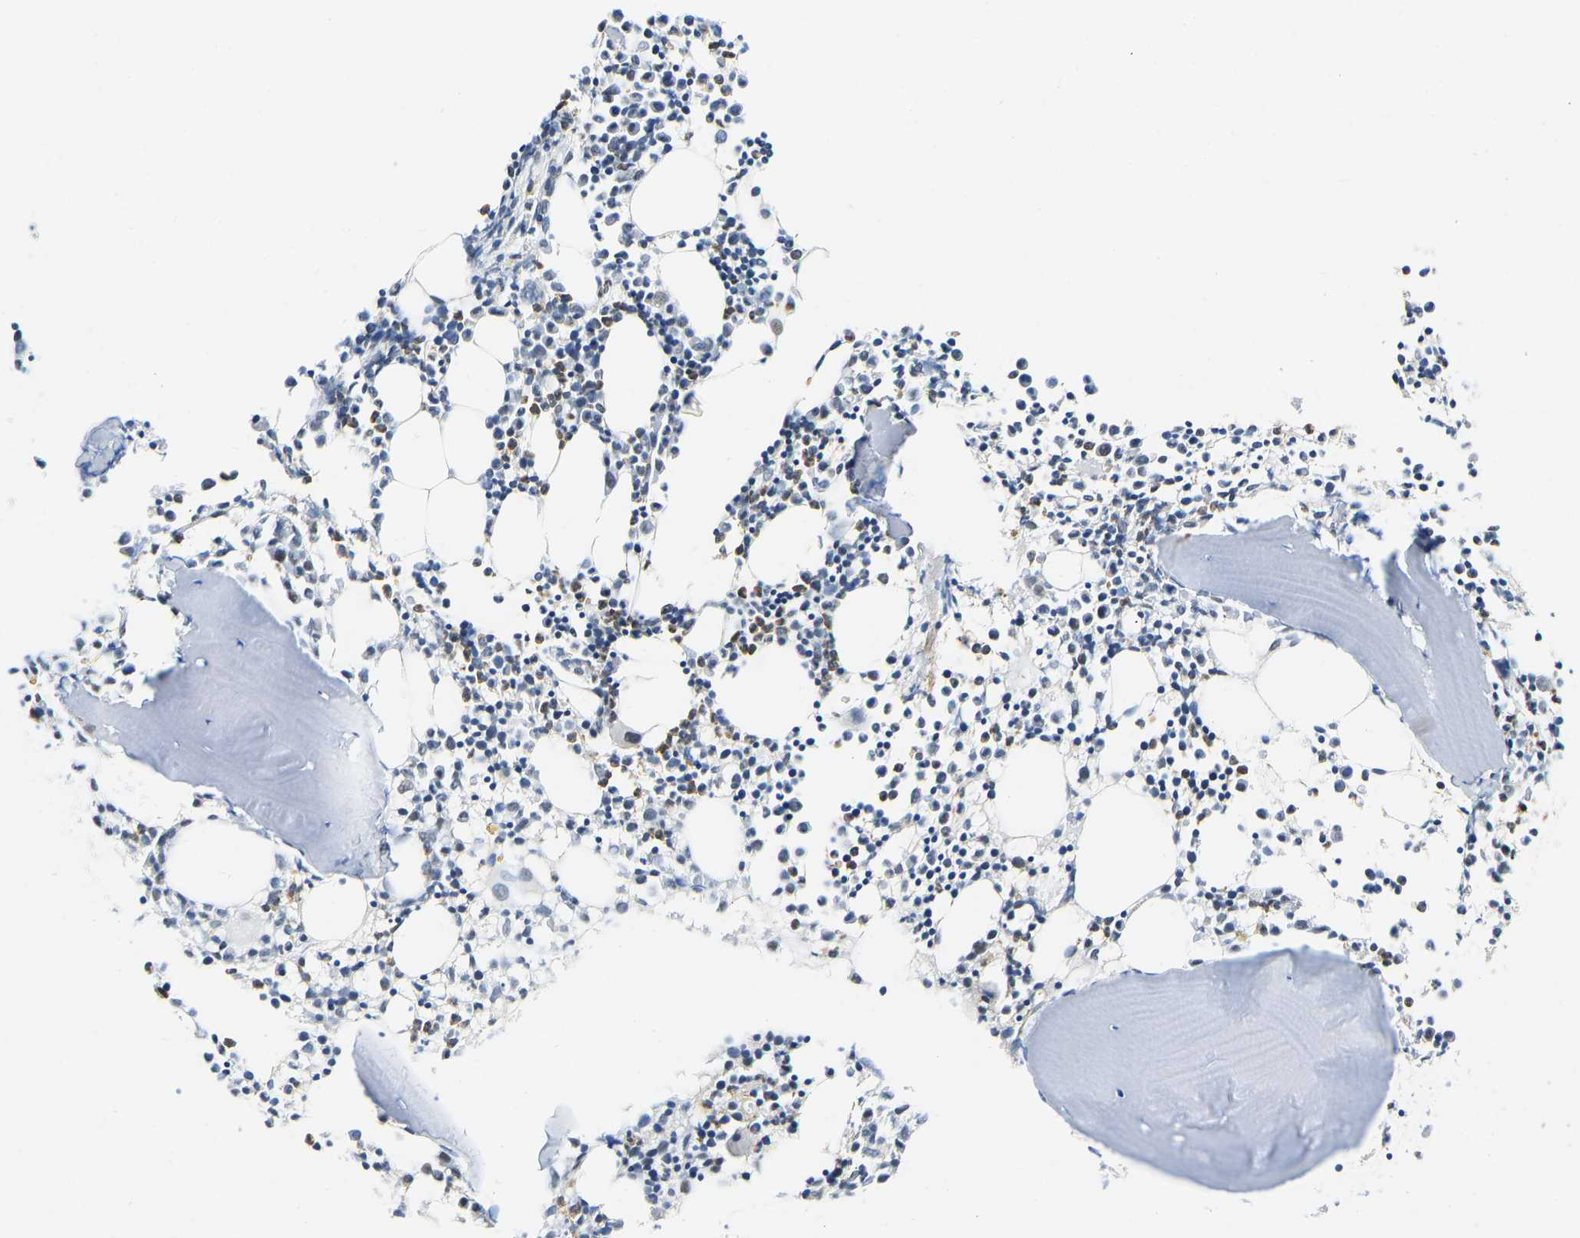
{"staining": {"intensity": "strong", "quantity": "<25%", "location": "cytoplasmic/membranous"}, "tissue": "bone marrow", "cell_type": "Hematopoietic cells", "image_type": "normal", "snomed": [{"axis": "morphology", "description": "Normal tissue, NOS"}, {"axis": "morphology", "description": "Inflammation, NOS"}, {"axis": "topography", "description": "Bone marrow"}], "caption": "Bone marrow stained with IHC shows strong cytoplasmic/membranous positivity in approximately <25% of hematopoietic cells.", "gene": "HDAC5", "patient": {"sex": "male", "age": 25}}